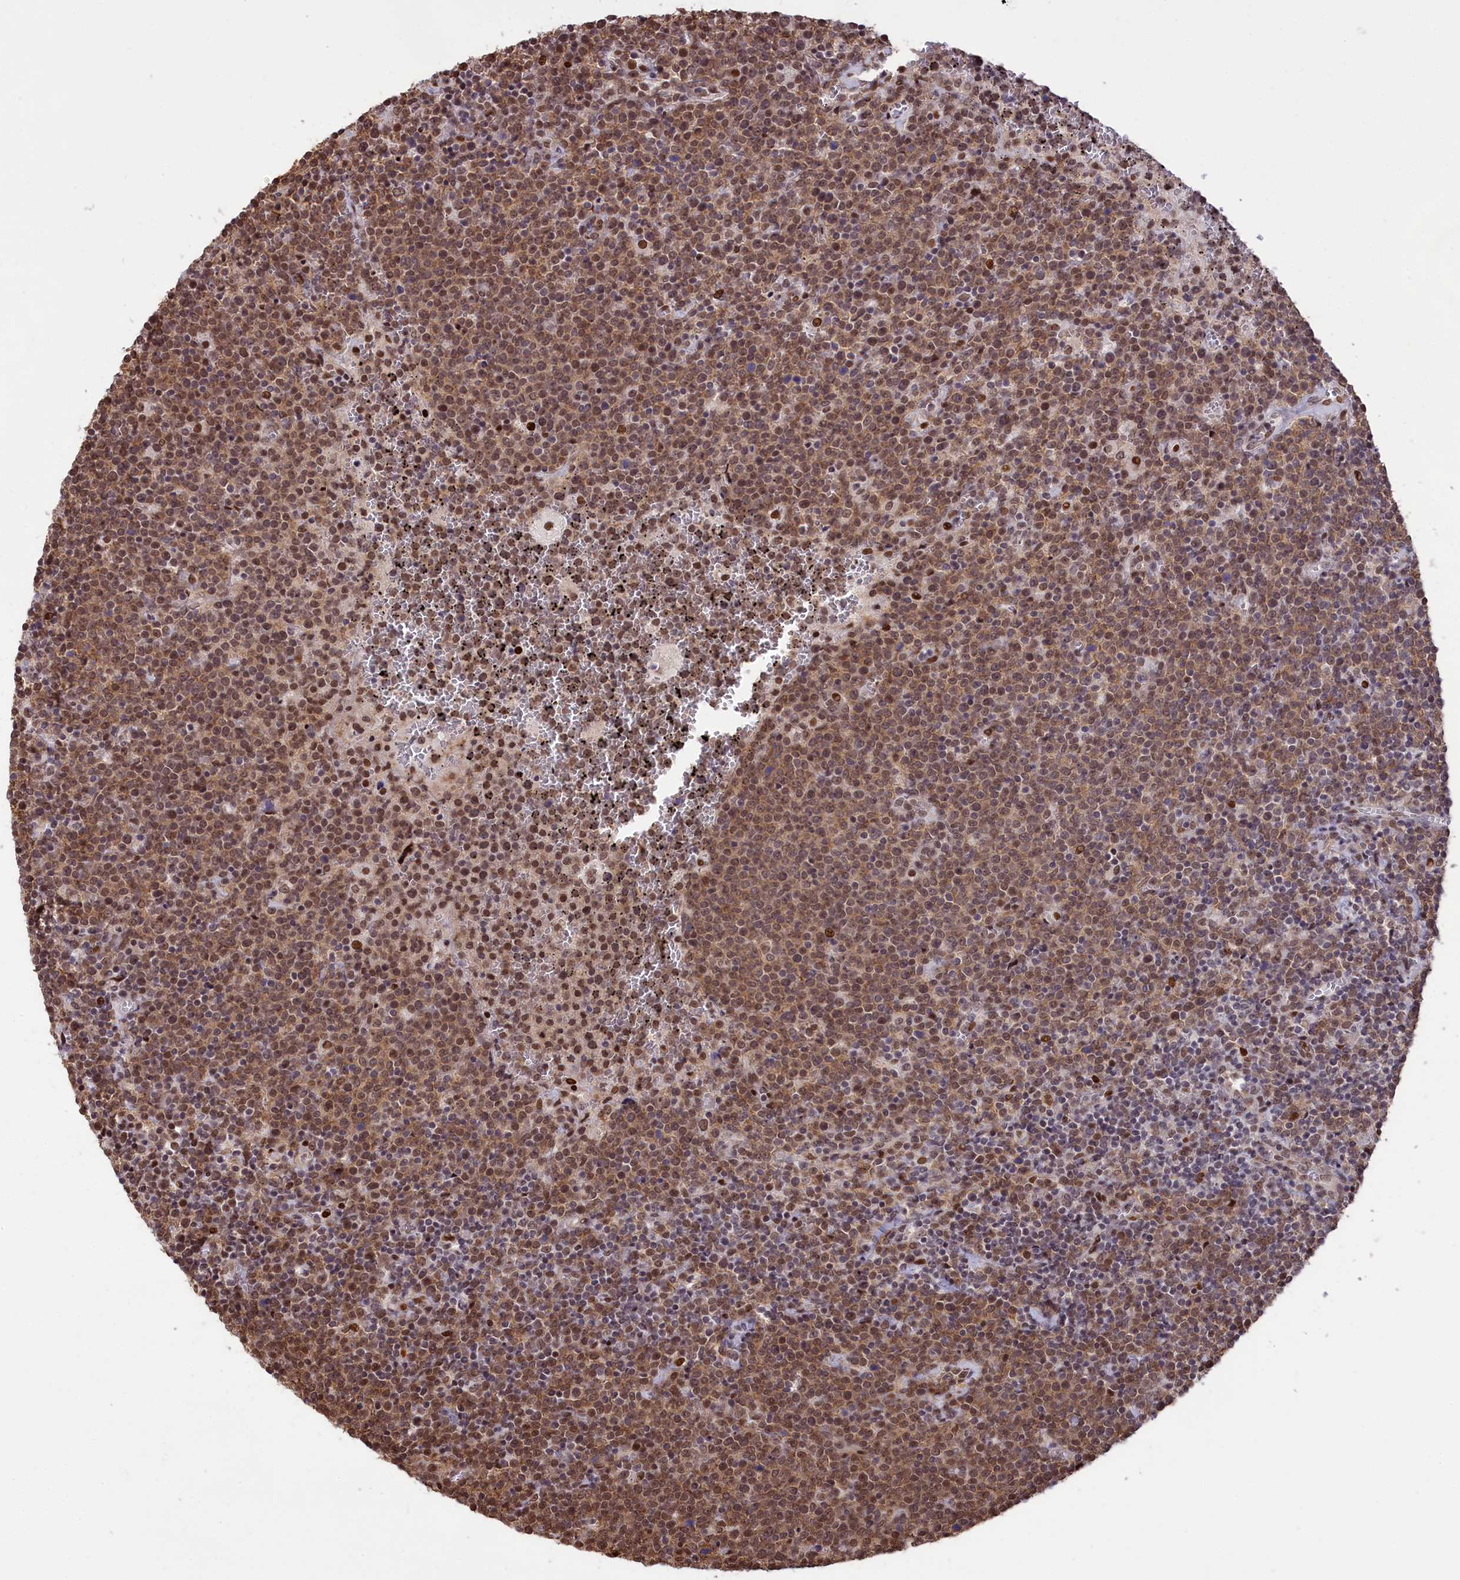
{"staining": {"intensity": "moderate", "quantity": ">75%", "location": "cytoplasmic/membranous,nuclear"}, "tissue": "lymphoma", "cell_type": "Tumor cells", "image_type": "cancer", "snomed": [{"axis": "morphology", "description": "Malignant lymphoma, non-Hodgkin's type, High grade"}, {"axis": "topography", "description": "Lymph node"}], "caption": "Tumor cells show medium levels of moderate cytoplasmic/membranous and nuclear positivity in approximately >75% of cells in human lymphoma. (IHC, brightfield microscopy, high magnification).", "gene": "RELB", "patient": {"sex": "male", "age": 61}}